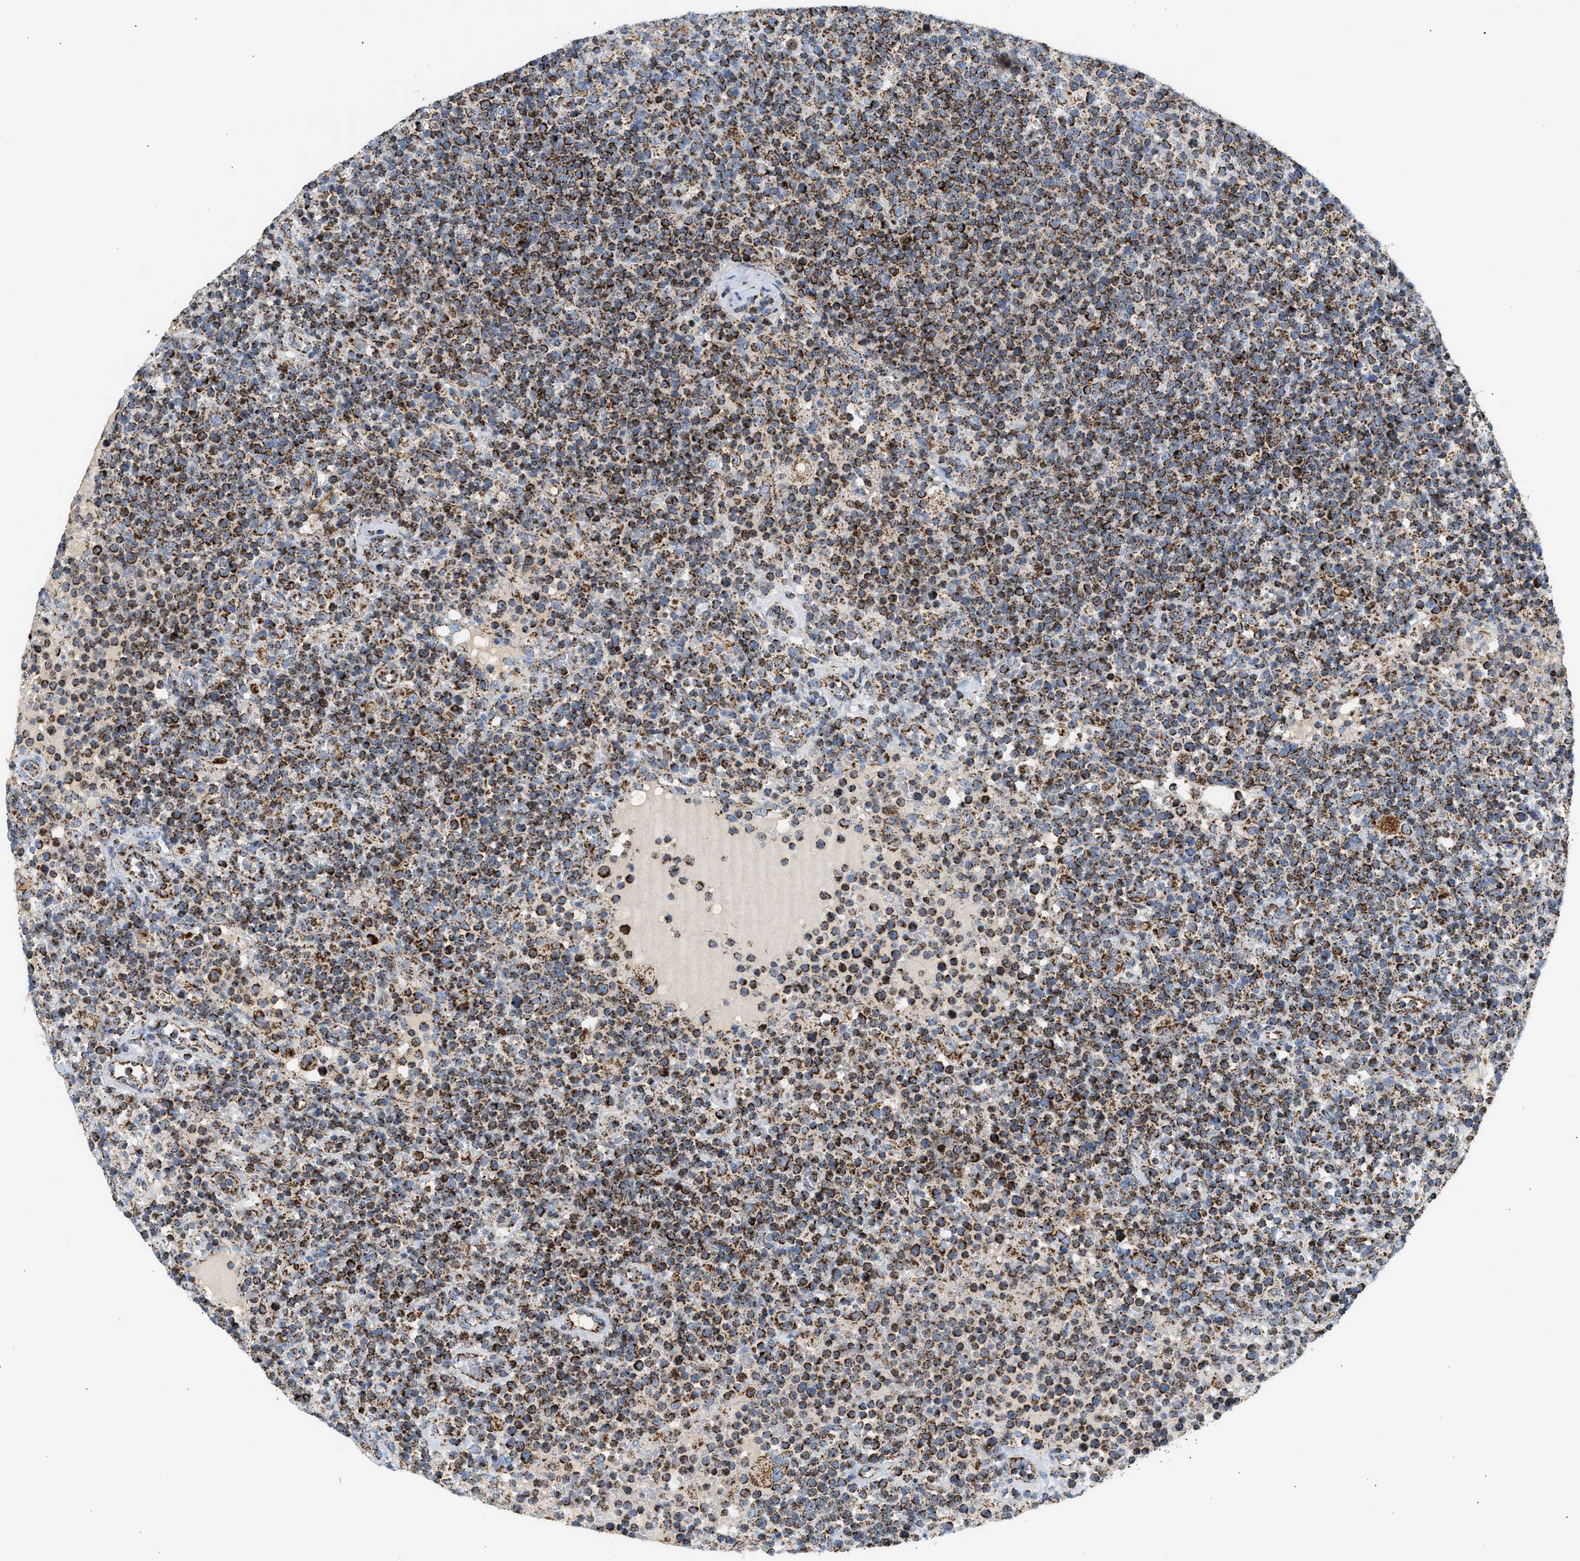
{"staining": {"intensity": "strong", "quantity": ">75%", "location": "cytoplasmic/membranous"}, "tissue": "lymphoma", "cell_type": "Tumor cells", "image_type": "cancer", "snomed": [{"axis": "morphology", "description": "Malignant lymphoma, non-Hodgkin's type, High grade"}, {"axis": "topography", "description": "Lymph node"}], "caption": "About >75% of tumor cells in lymphoma demonstrate strong cytoplasmic/membranous protein staining as visualized by brown immunohistochemical staining.", "gene": "OGDH", "patient": {"sex": "male", "age": 61}}